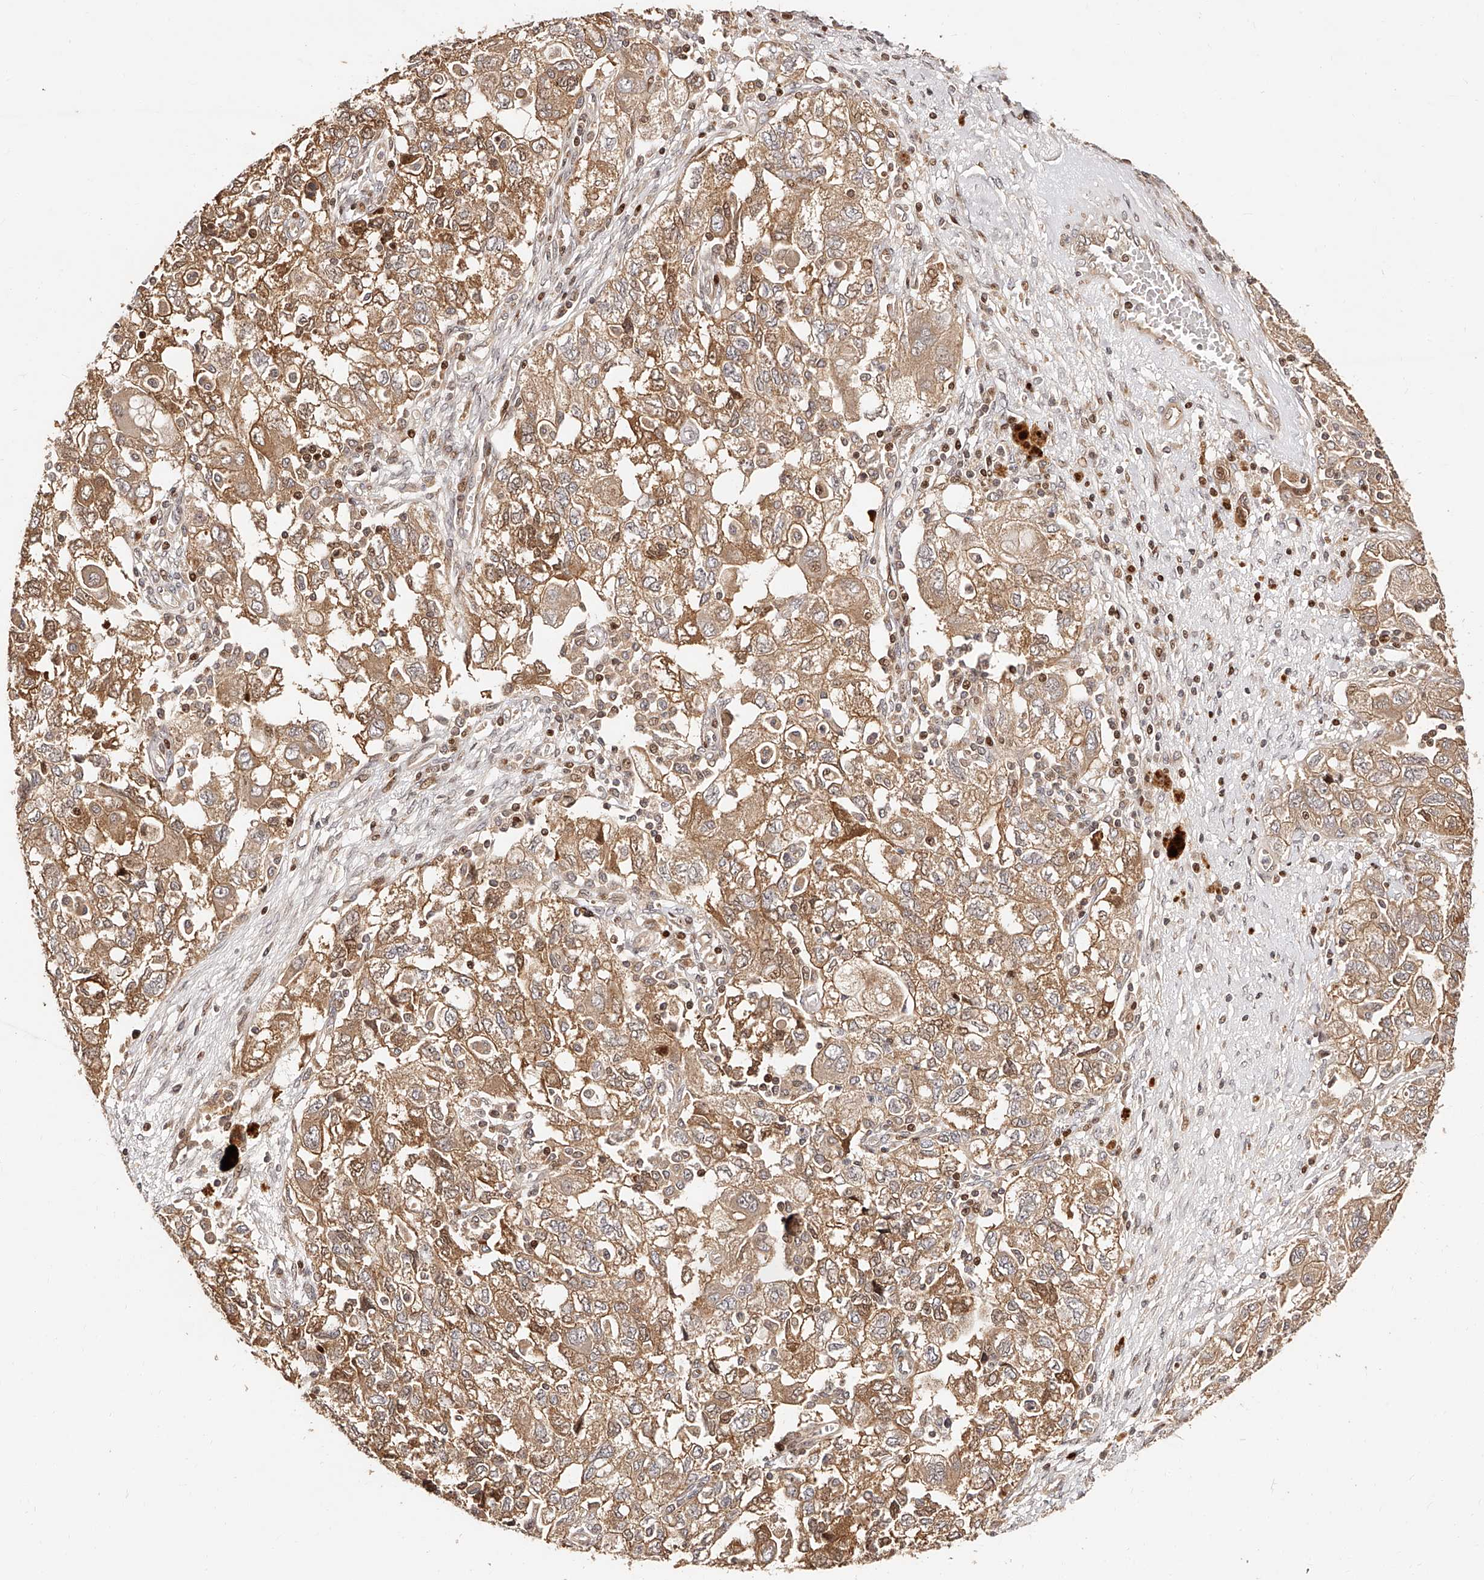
{"staining": {"intensity": "moderate", "quantity": ">75%", "location": "cytoplasmic/membranous"}, "tissue": "ovarian cancer", "cell_type": "Tumor cells", "image_type": "cancer", "snomed": [{"axis": "morphology", "description": "Carcinoma, NOS"}, {"axis": "morphology", "description": "Cystadenocarcinoma, serous, NOS"}, {"axis": "topography", "description": "Ovary"}], "caption": "IHC micrograph of human ovarian cancer stained for a protein (brown), which reveals medium levels of moderate cytoplasmic/membranous expression in about >75% of tumor cells.", "gene": "PFDN2", "patient": {"sex": "female", "age": 69}}